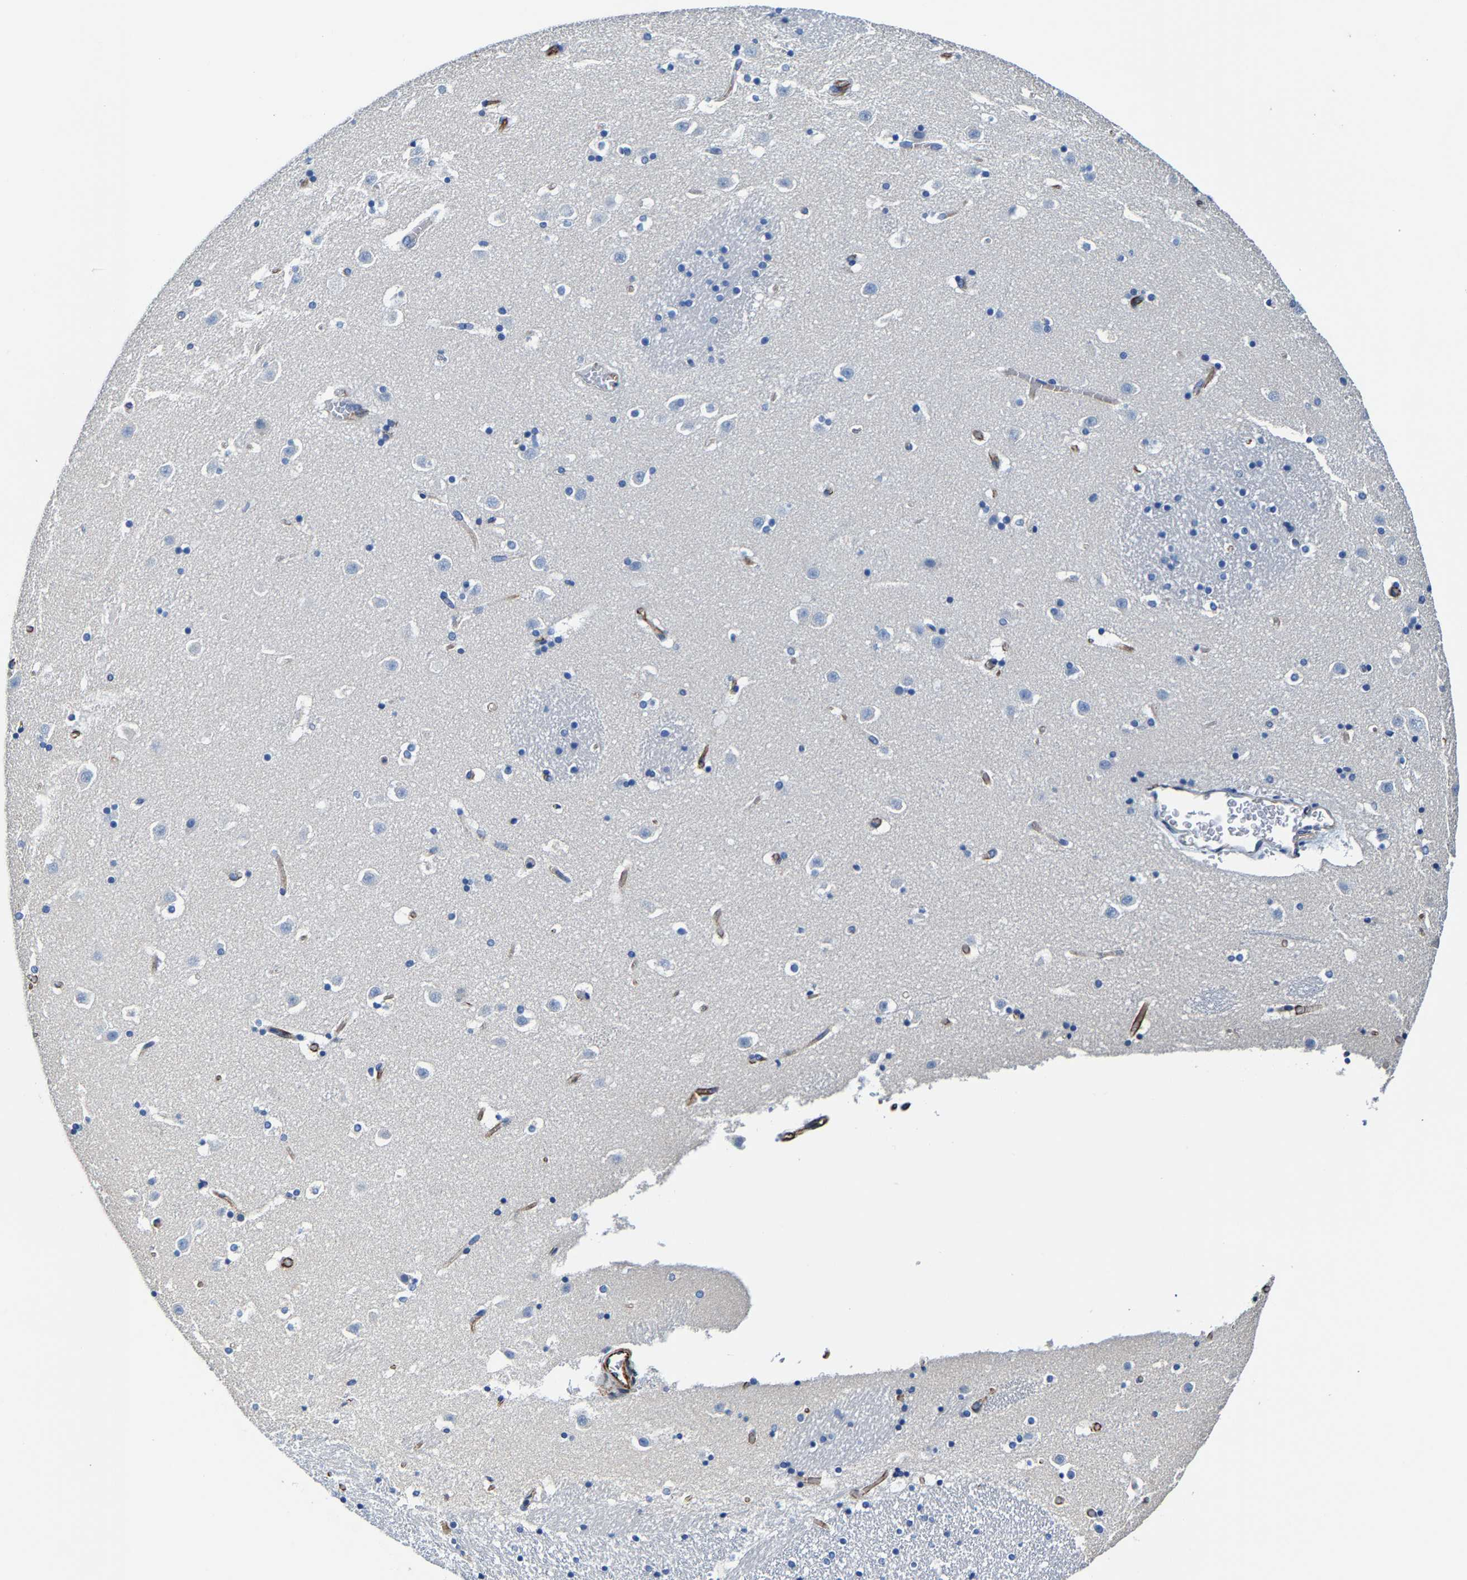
{"staining": {"intensity": "negative", "quantity": "none", "location": "none"}, "tissue": "caudate", "cell_type": "Glial cells", "image_type": "normal", "snomed": [{"axis": "morphology", "description": "Normal tissue, NOS"}, {"axis": "topography", "description": "Lateral ventricle wall"}], "caption": "Glial cells show no significant protein staining in normal caudate. The staining is performed using DAB (3,3'-diaminobenzidine) brown chromogen with nuclei counter-stained in using hematoxylin.", "gene": "MMEL1", "patient": {"sex": "male", "age": 45}}